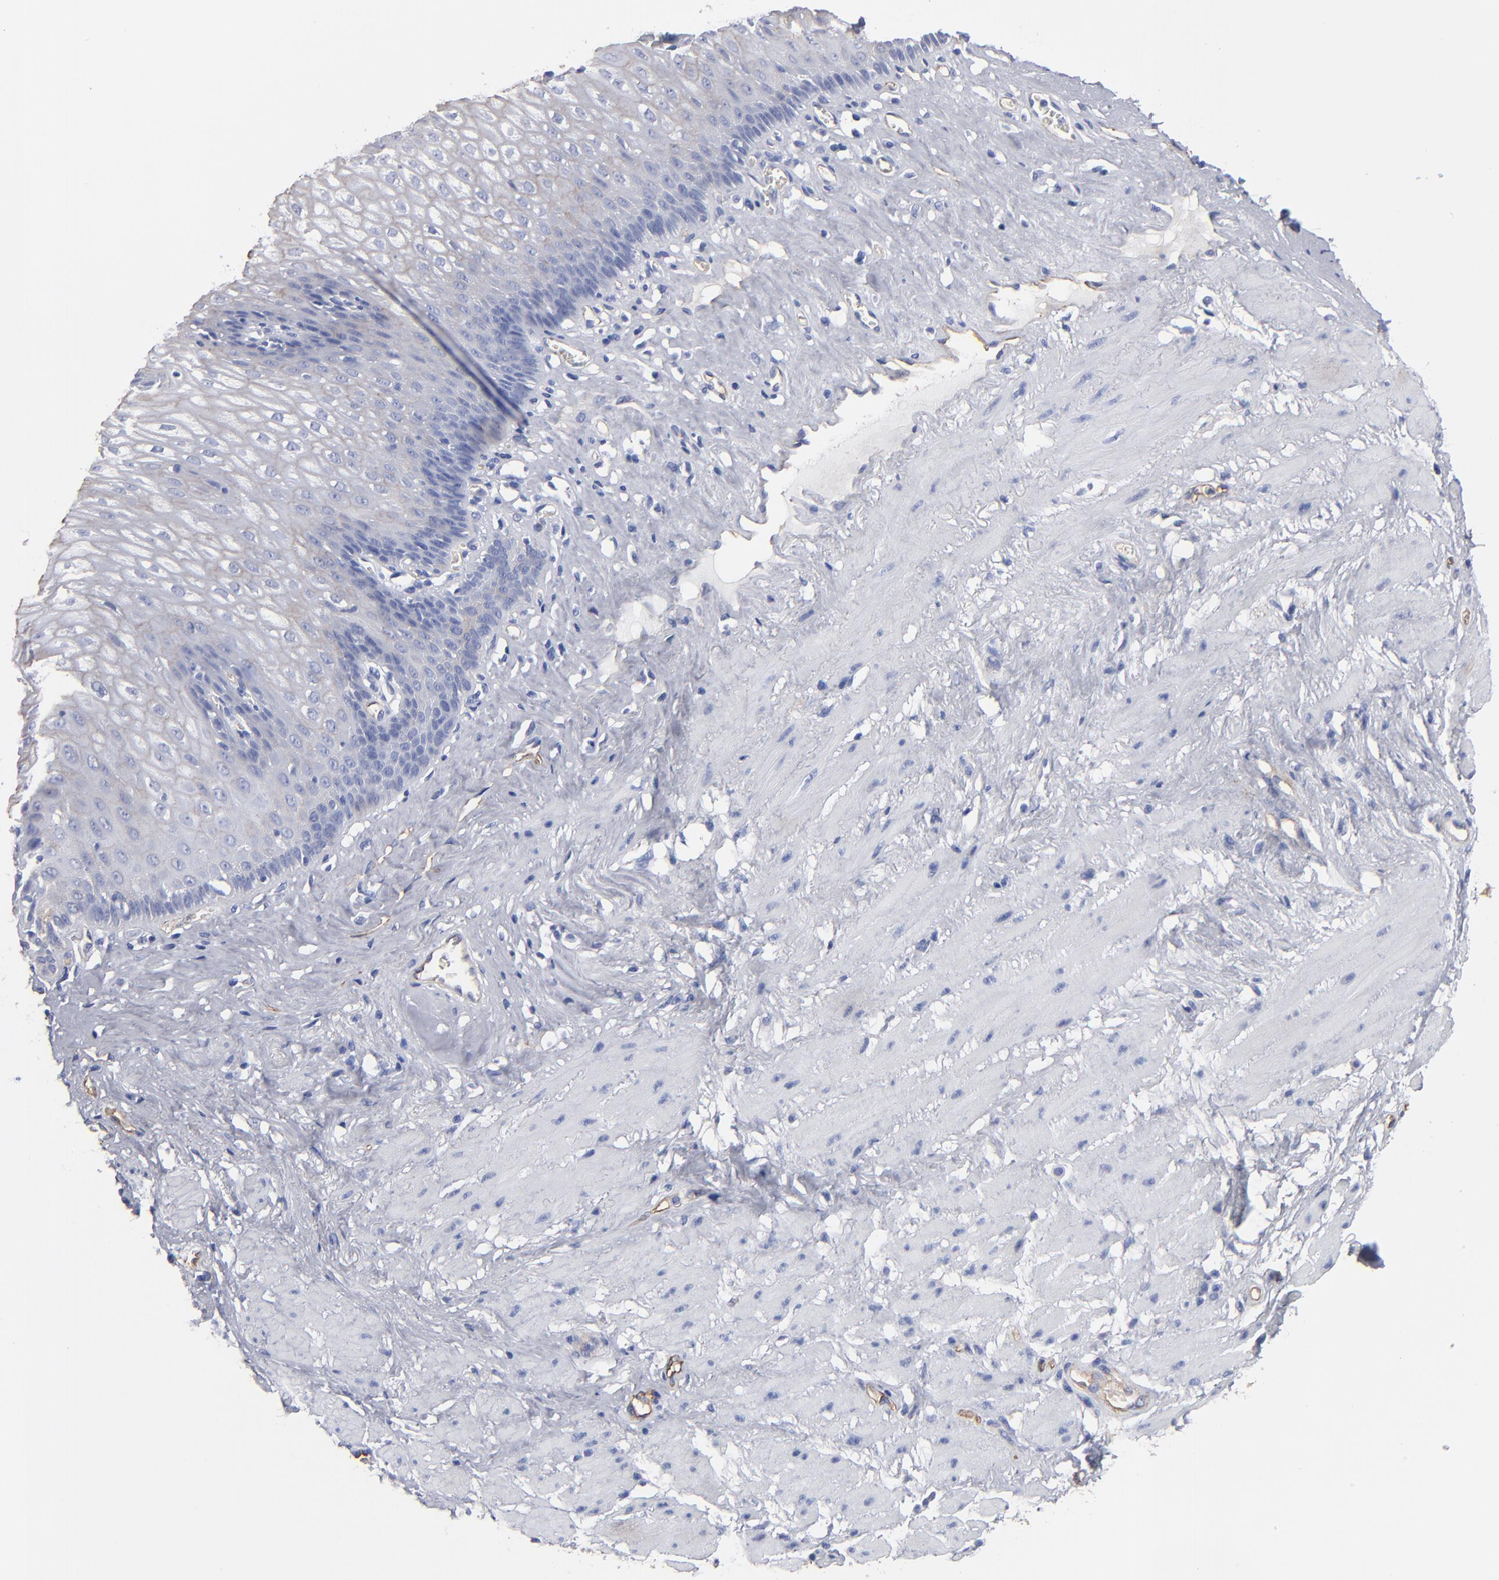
{"staining": {"intensity": "weak", "quantity": "<25%", "location": "cytoplasmic/membranous"}, "tissue": "esophagus", "cell_type": "Squamous epithelial cells", "image_type": "normal", "snomed": [{"axis": "morphology", "description": "Normal tissue, NOS"}, {"axis": "topography", "description": "Esophagus"}], "caption": "This is a photomicrograph of immunohistochemistry (IHC) staining of unremarkable esophagus, which shows no expression in squamous epithelial cells.", "gene": "TM4SF1", "patient": {"sex": "female", "age": 70}}